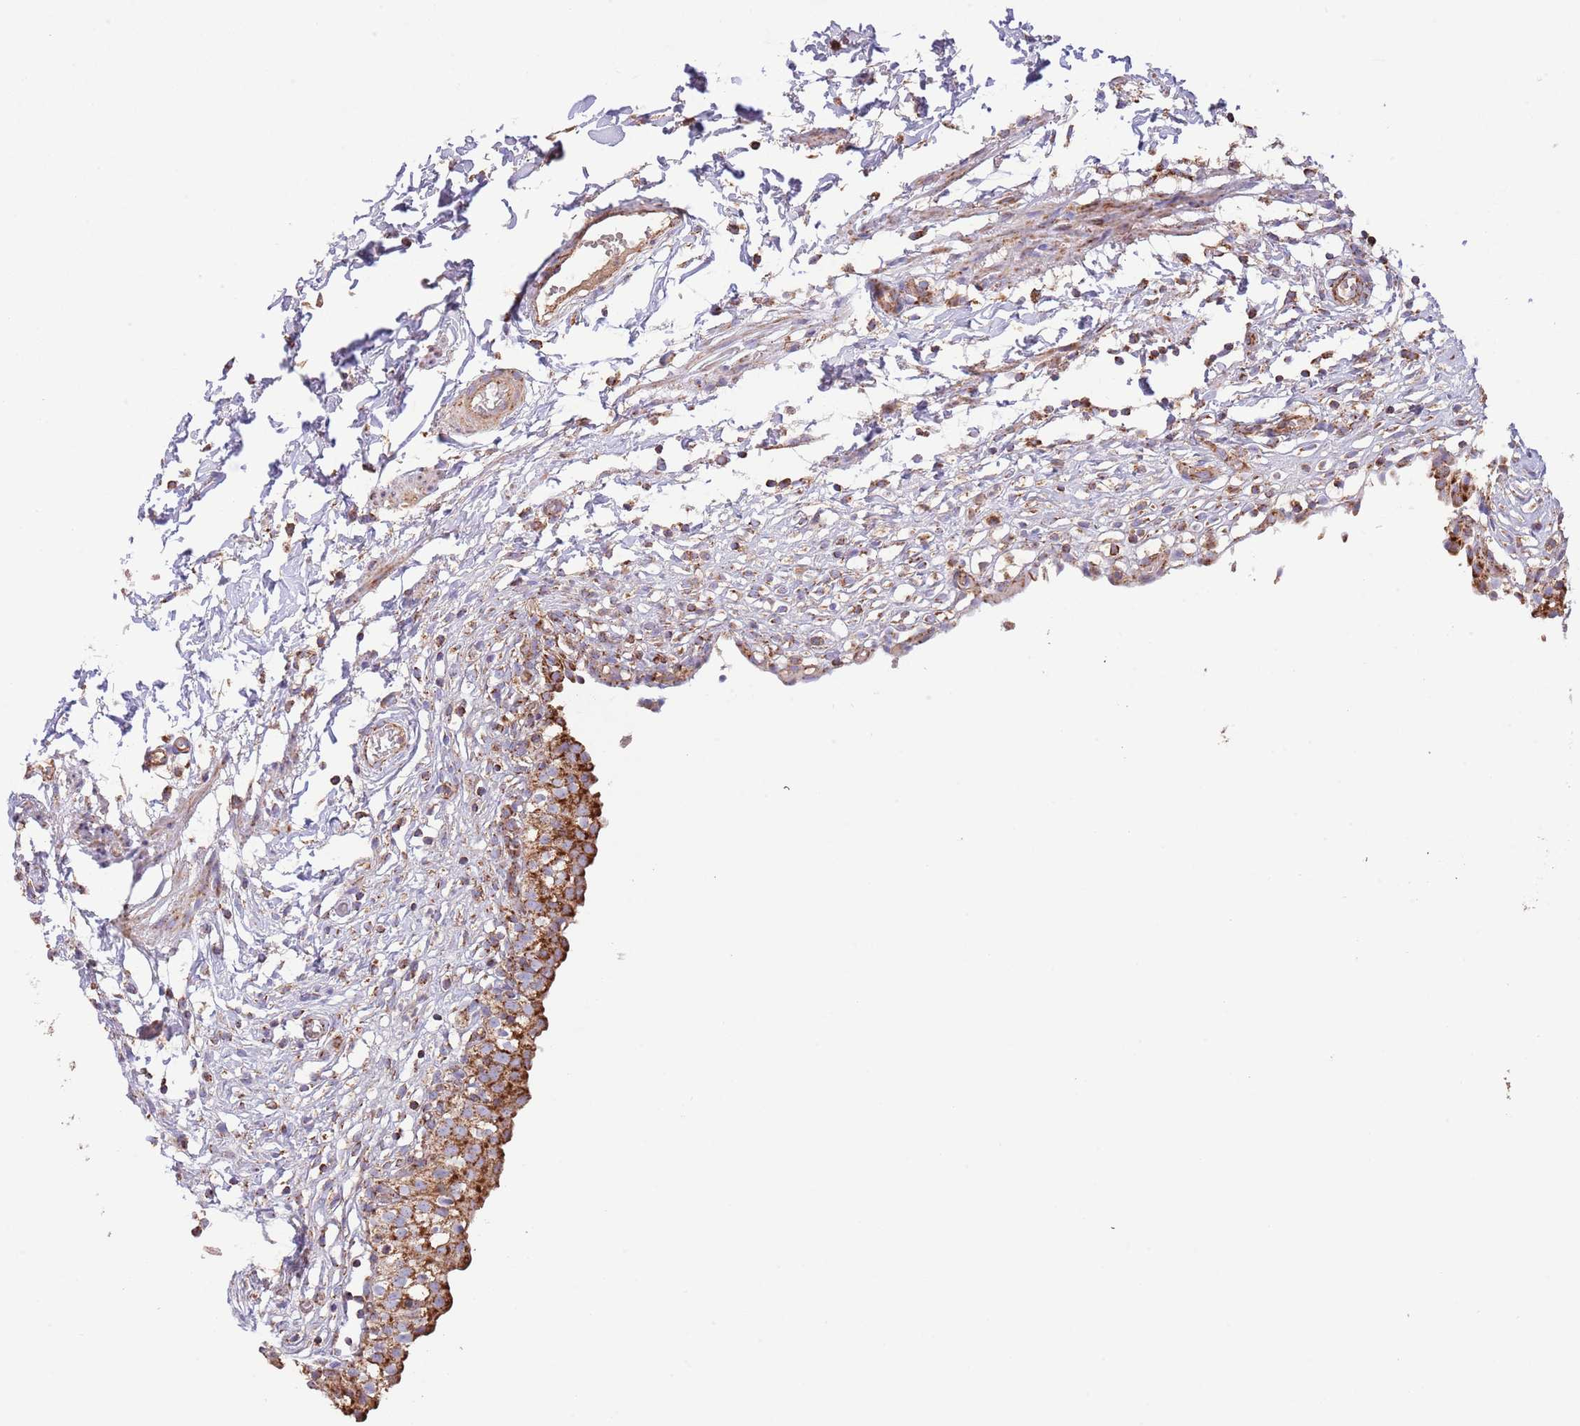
{"staining": {"intensity": "strong", "quantity": ">75%", "location": "cytoplasmic/membranous"}, "tissue": "urinary bladder", "cell_type": "Urothelial cells", "image_type": "normal", "snomed": [{"axis": "morphology", "description": "Normal tissue, NOS"}, {"axis": "topography", "description": "Urinary bladder"}, {"axis": "topography", "description": "Peripheral nerve tissue"}], "caption": "This image shows IHC staining of unremarkable human urinary bladder, with high strong cytoplasmic/membranous positivity in about >75% of urothelial cells.", "gene": "DNAJA3", "patient": {"sex": "male", "age": 55}}